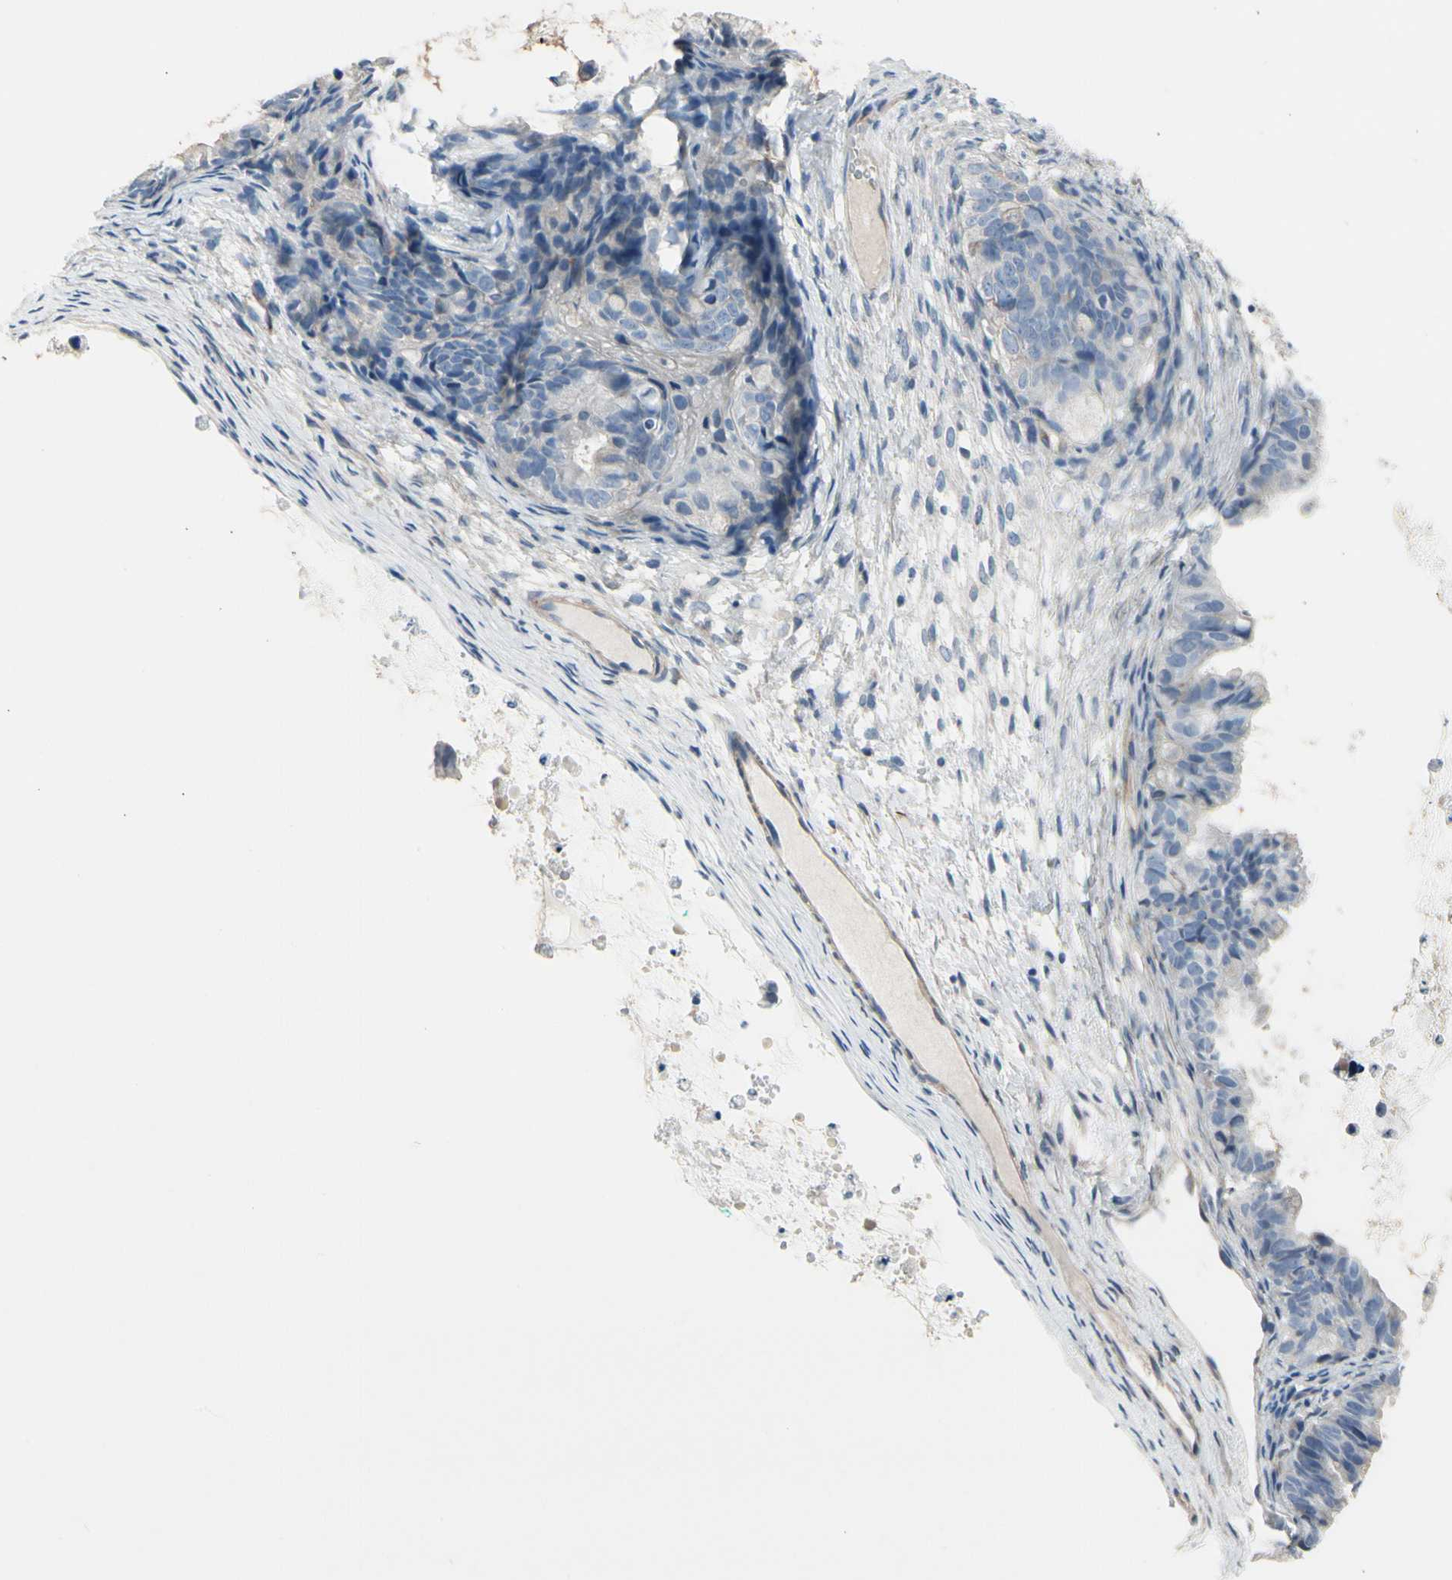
{"staining": {"intensity": "negative", "quantity": "none", "location": "none"}, "tissue": "ovarian cancer", "cell_type": "Tumor cells", "image_type": "cancer", "snomed": [{"axis": "morphology", "description": "Cystadenocarcinoma, mucinous, NOS"}, {"axis": "topography", "description": "Ovary"}], "caption": "Photomicrograph shows no significant protein positivity in tumor cells of mucinous cystadenocarcinoma (ovarian).", "gene": "MAP2", "patient": {"sex": "female", "age": 36}}